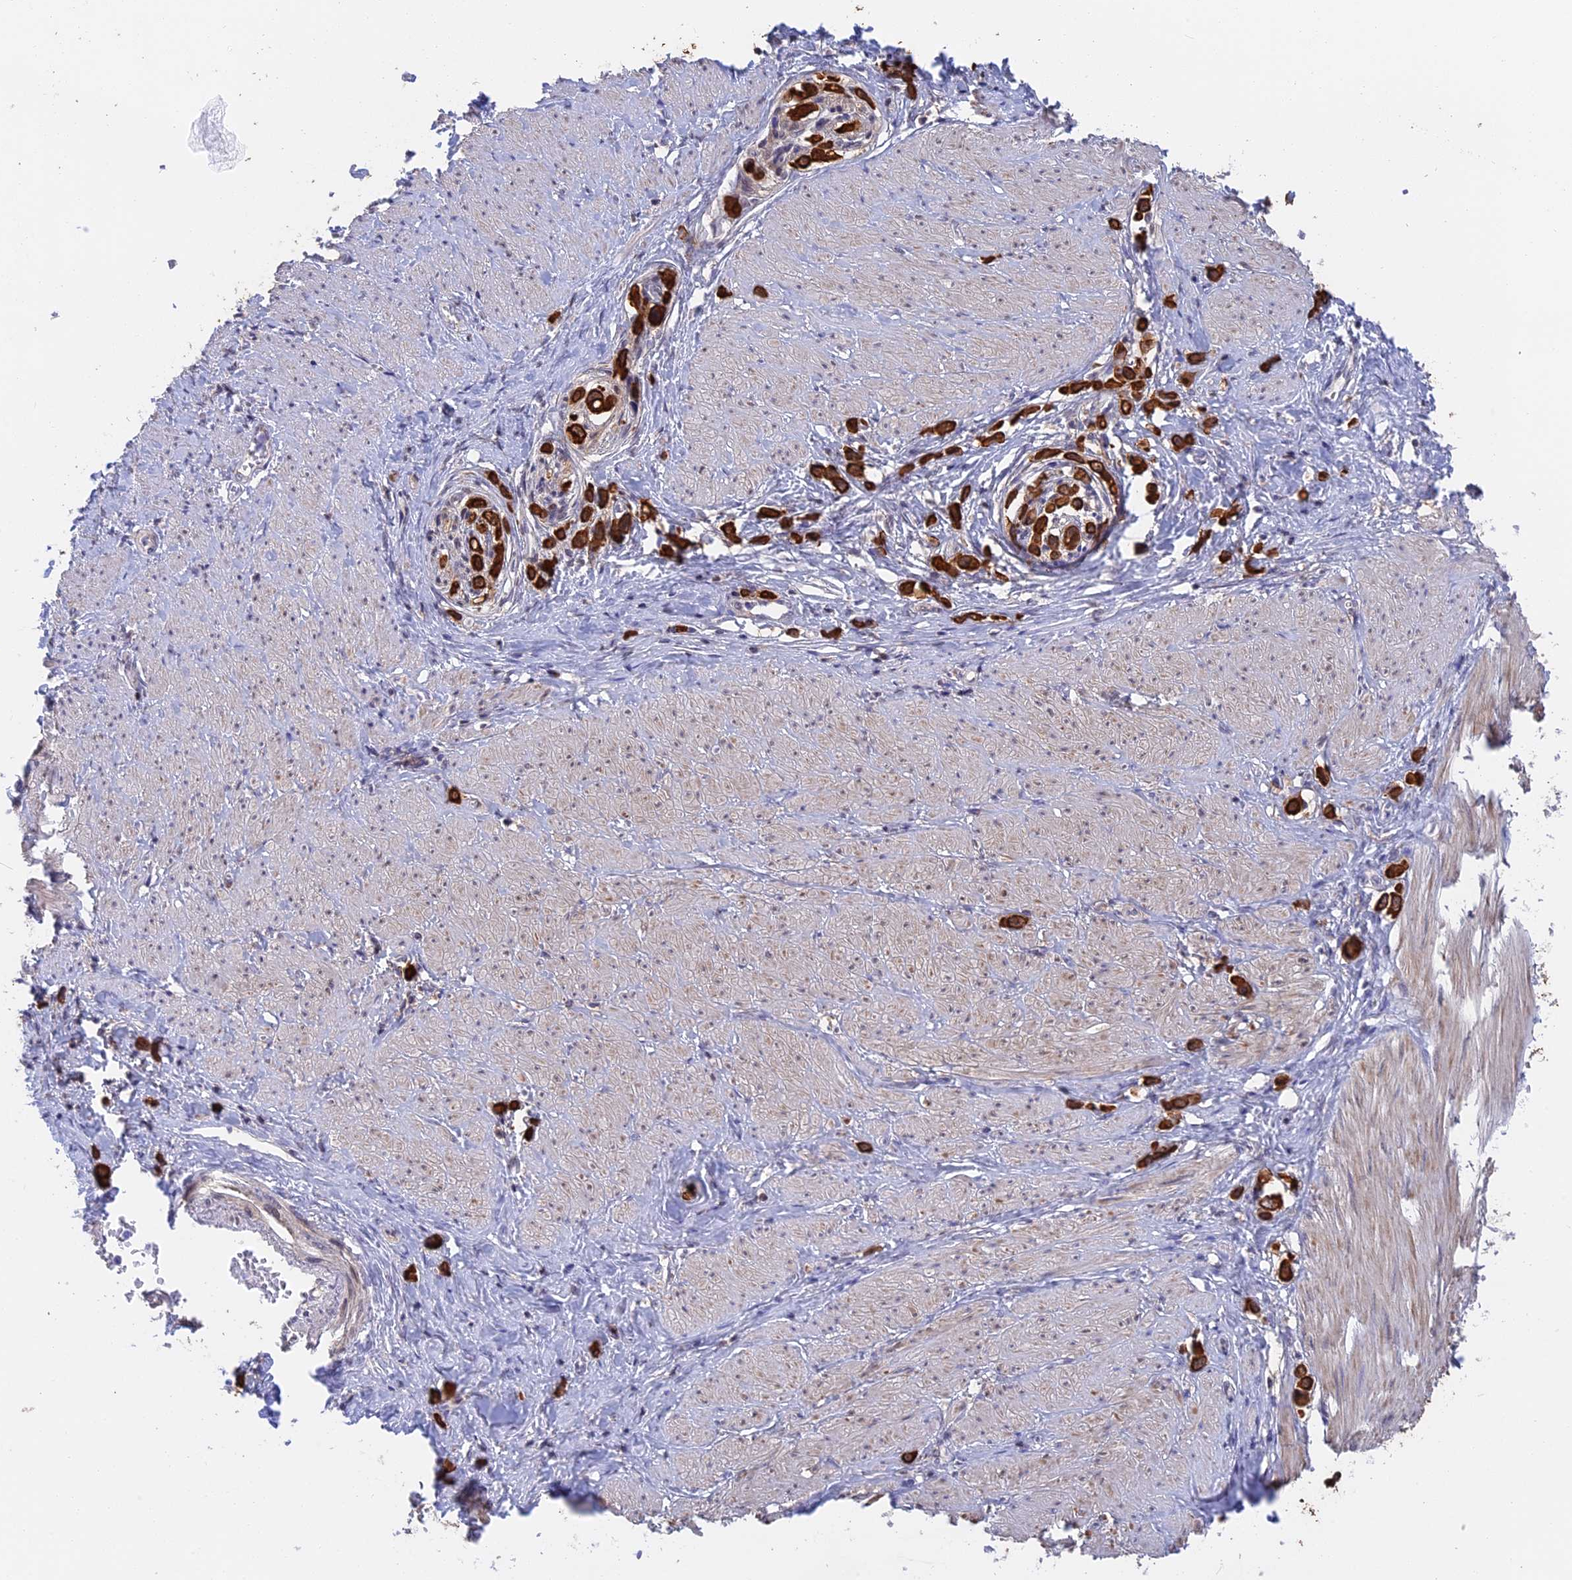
{"staining": {"intensity": "strong", "quantity": ">75%", "location": "cytoplasmic/membranous"}, "tissue": "stomach cancer", "cell_type": "Tumor cells", "image_type": "cancer", "snomed": [{"axis": "morphology", "description": "Adenocarcinoma, NOS"}, {"axis": "topography", "description": "Stomach"}], "caption": "A high amount of strong cytoplasmic/membranous positivity is appreciated in approximately >75% of tumor cells in stomach adenocarcinoma tissue. The staining is performed using DAB (3,3'-diaminobenzidine) brown chromogen to label protein expression. The nuclei are counter-stained blue using hematoxylin.", "gene": "STUB1", "patient": {"sex": "female", "age": 65}}